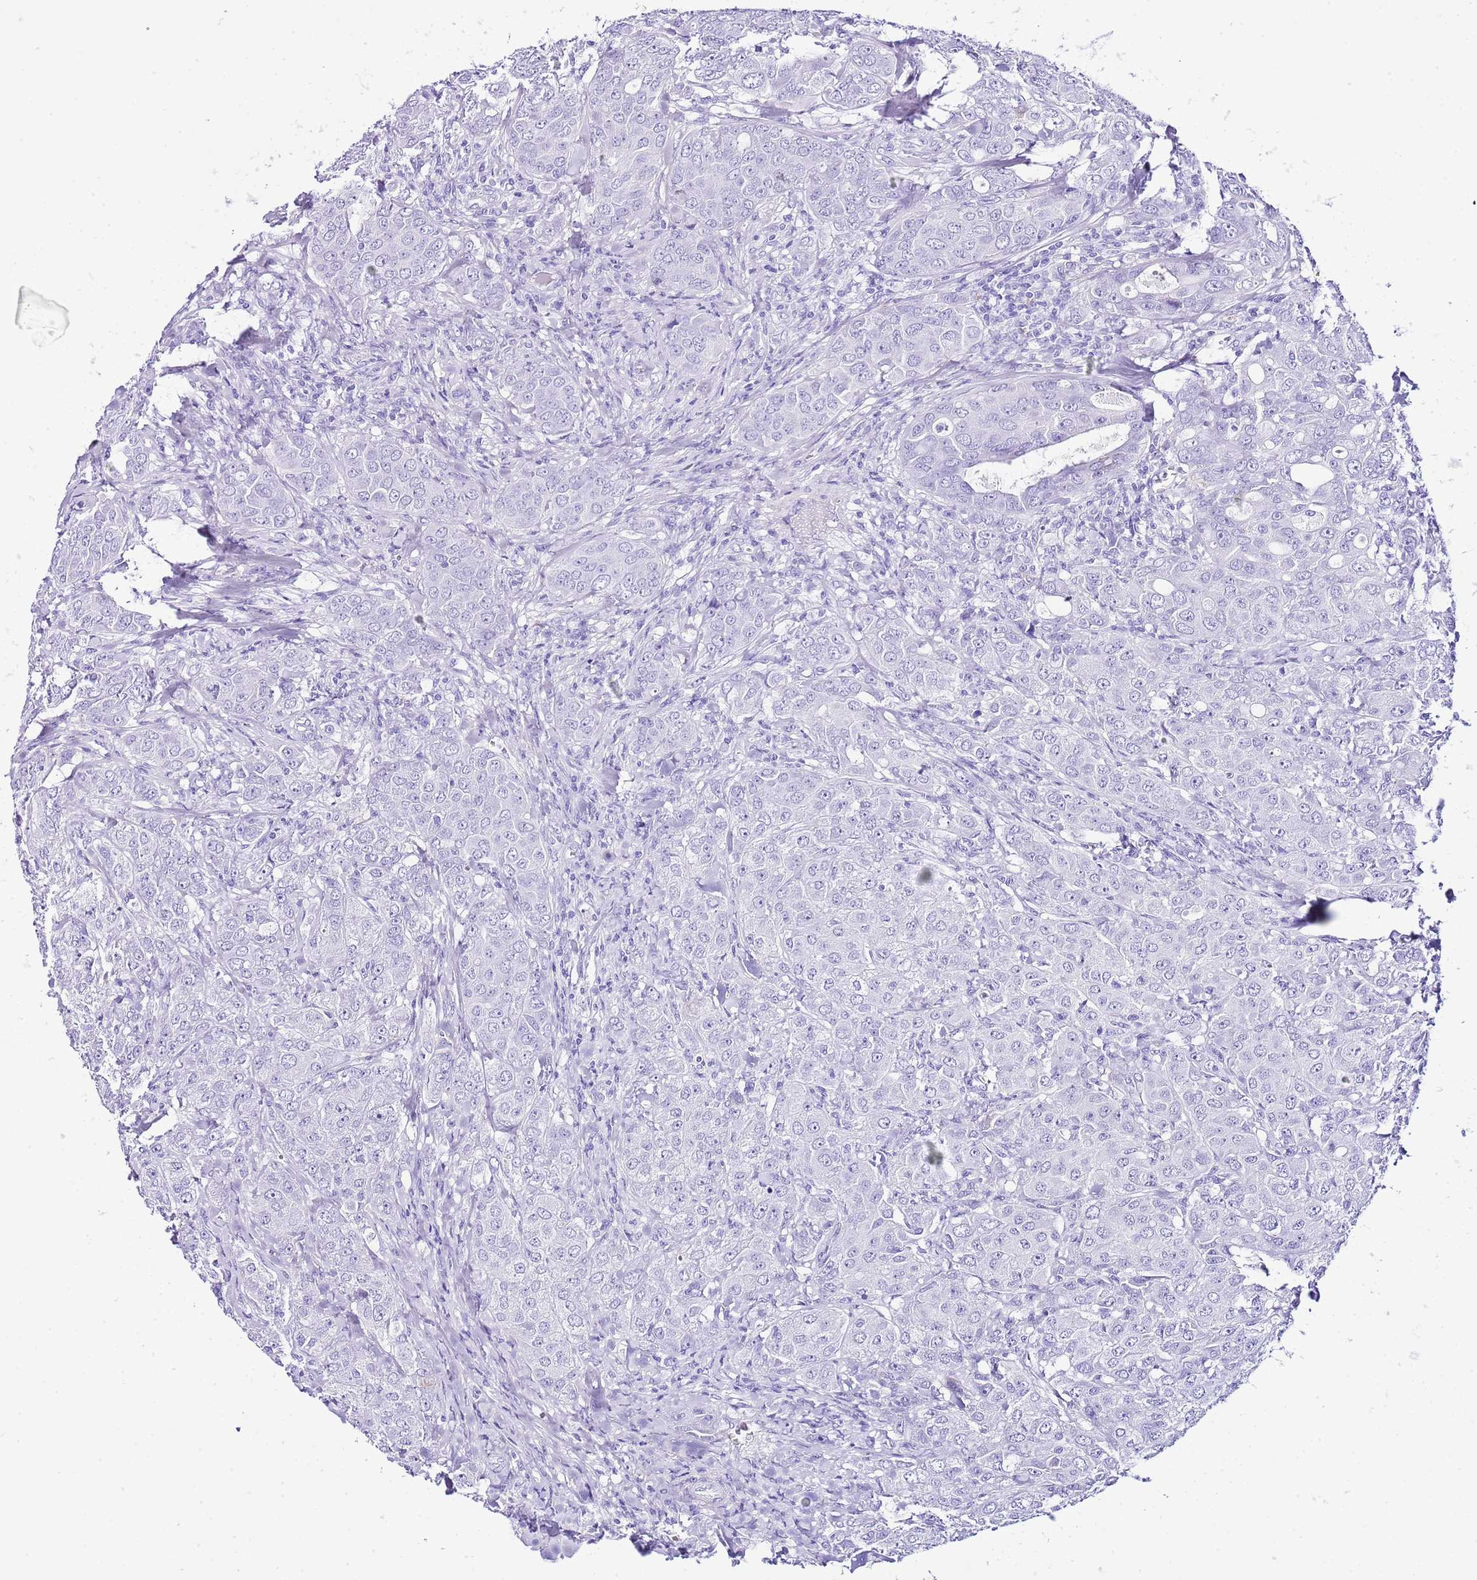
{"staining": {"intensity": "negative", "quantity": "none", "location": "none"}, "tissue": "breast cancer", "cell_type": "Tumor cells", "image_type": "cancer", "snomed": [{"axis": "morphology", "description": "Duct carcinoma"}, {"axis": "topography", "description": "Breast"}], "caption": "Immunohistochemistry of breast cancer demonstrates no staining in tumor cells.", "gene": "KCNC1", "patient": {"sex": "female", "age": 43}}